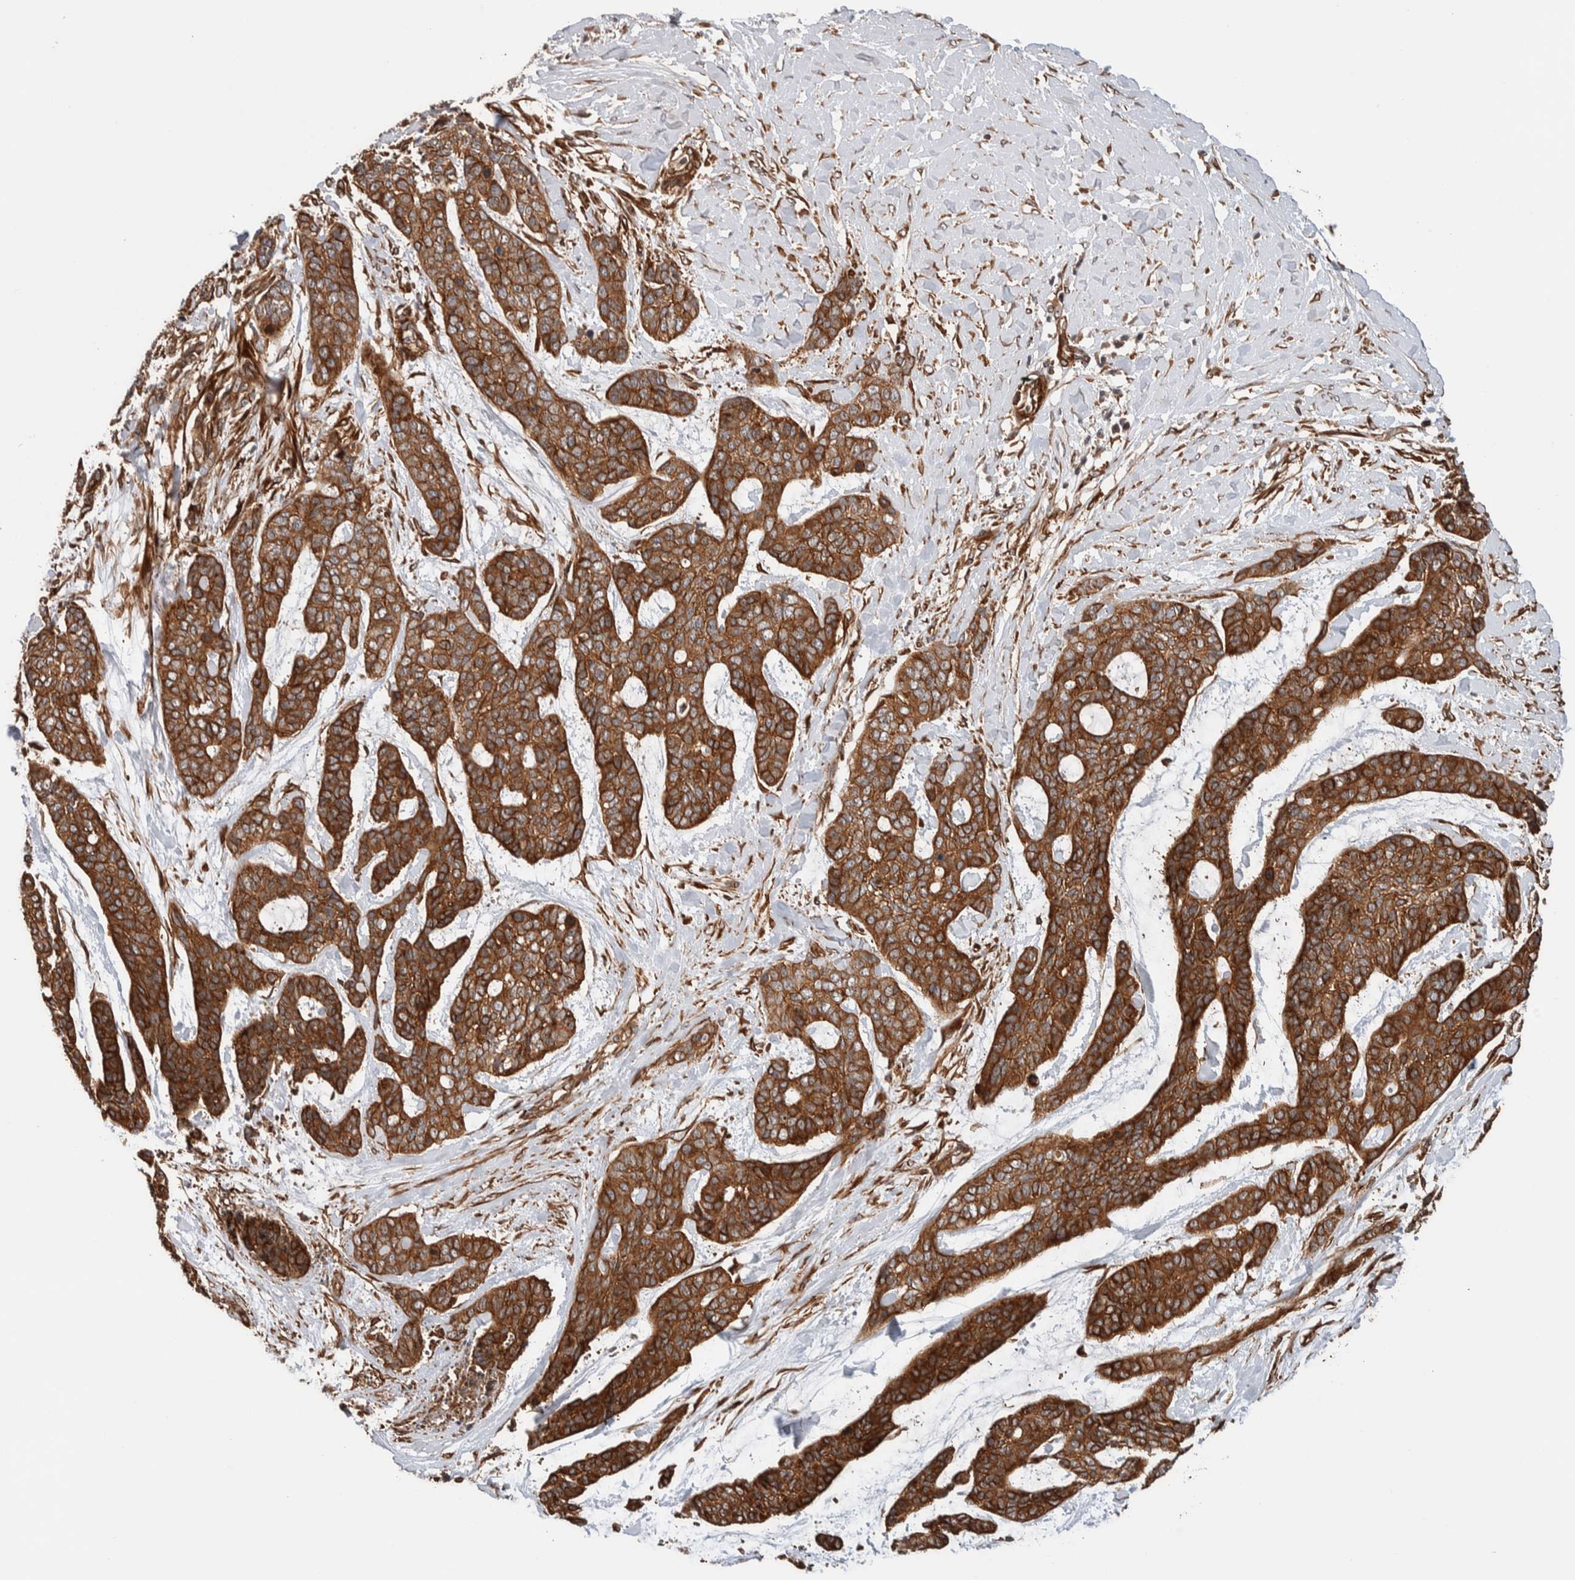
{"staining": {"intensity": "moderate", "quantity": ">75%", "location": "cytoplasmic/membranous"}, "tissue": "skin cancer", "cell_type": "Tumor cells", "image_type": "cancer", "snomed": [{"axis": "morphology", "description": "Basal cell carcinoma"}, {"axis": "topography", "description": "Skin"}], "caption": "An image of skin cancer stained for a protein displays moderate cytoplasmic/membranous brown staining in tumor cells.", "gene": "SYNRG", "patient": {"sex": "female", "age": 64}}